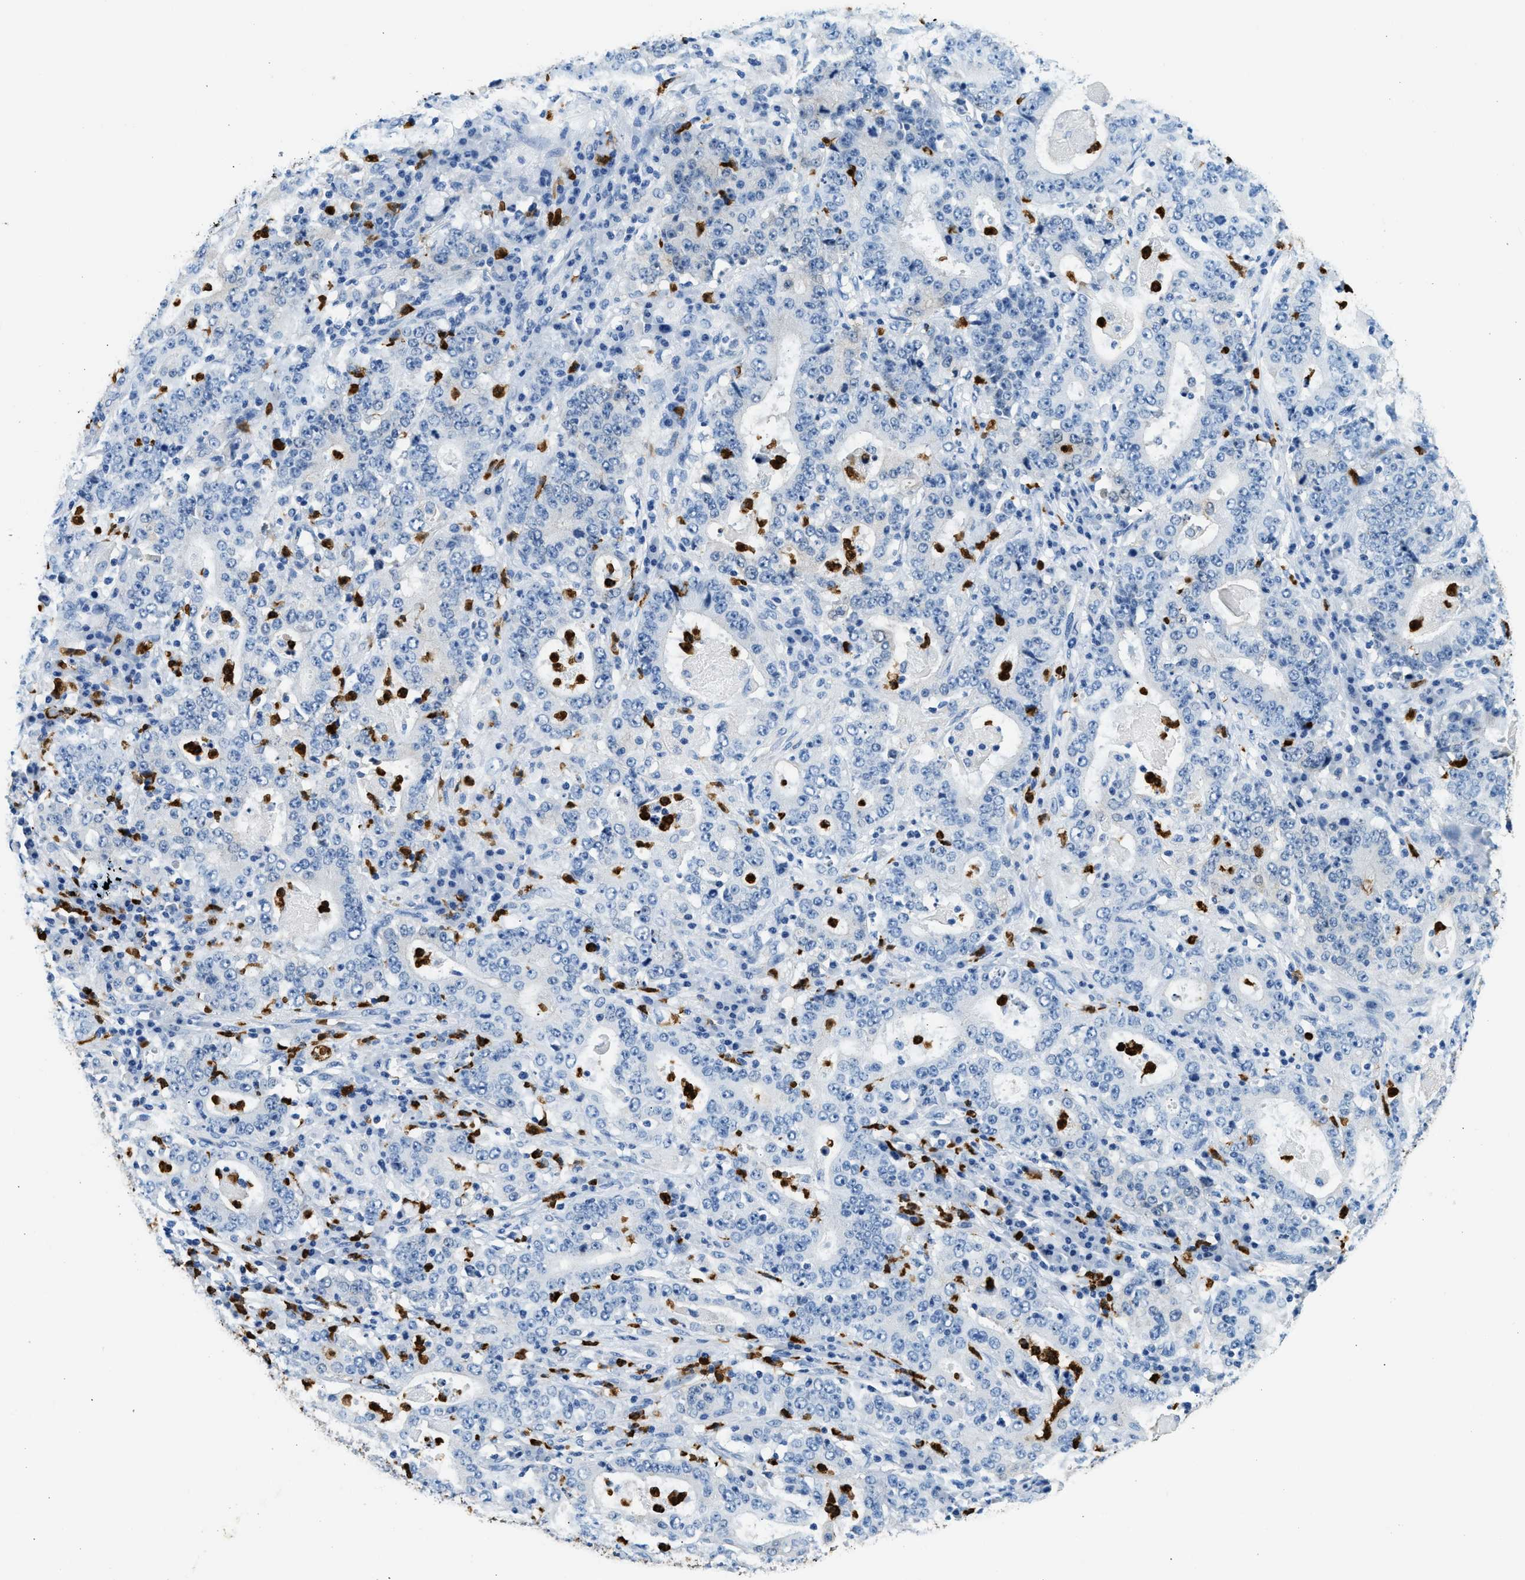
{"staining": {"intensity": "negative", "quantity": "none", "location": "none"}, "tissue": "stomach cancer", "cell_type": "Tumor cells", "image_type": "cancer", "snomed": [{"axis": "morphology", "description": "Normal tissue, NOS"}, {"axis": "morphology", "description": "Adenocarcinoma, NOS"}, {"axis": "topography", "description": "Stomach, upper"}, {"axis": "topography", "description": "Stomach"}], "caption": "The immunohistochemistry (IHC) micrograph has no significant staining in tumor cells of stomach cancer tissue. The staining was performed using DAB (3,3'-diaminobenzidine) to visualize the protein expression in brown, while the nuclei were stained in blue with hematoxylin (Magnification: 20x).", "gene": "ANXA3", "patient": {"sex": "male", "age": 59}}